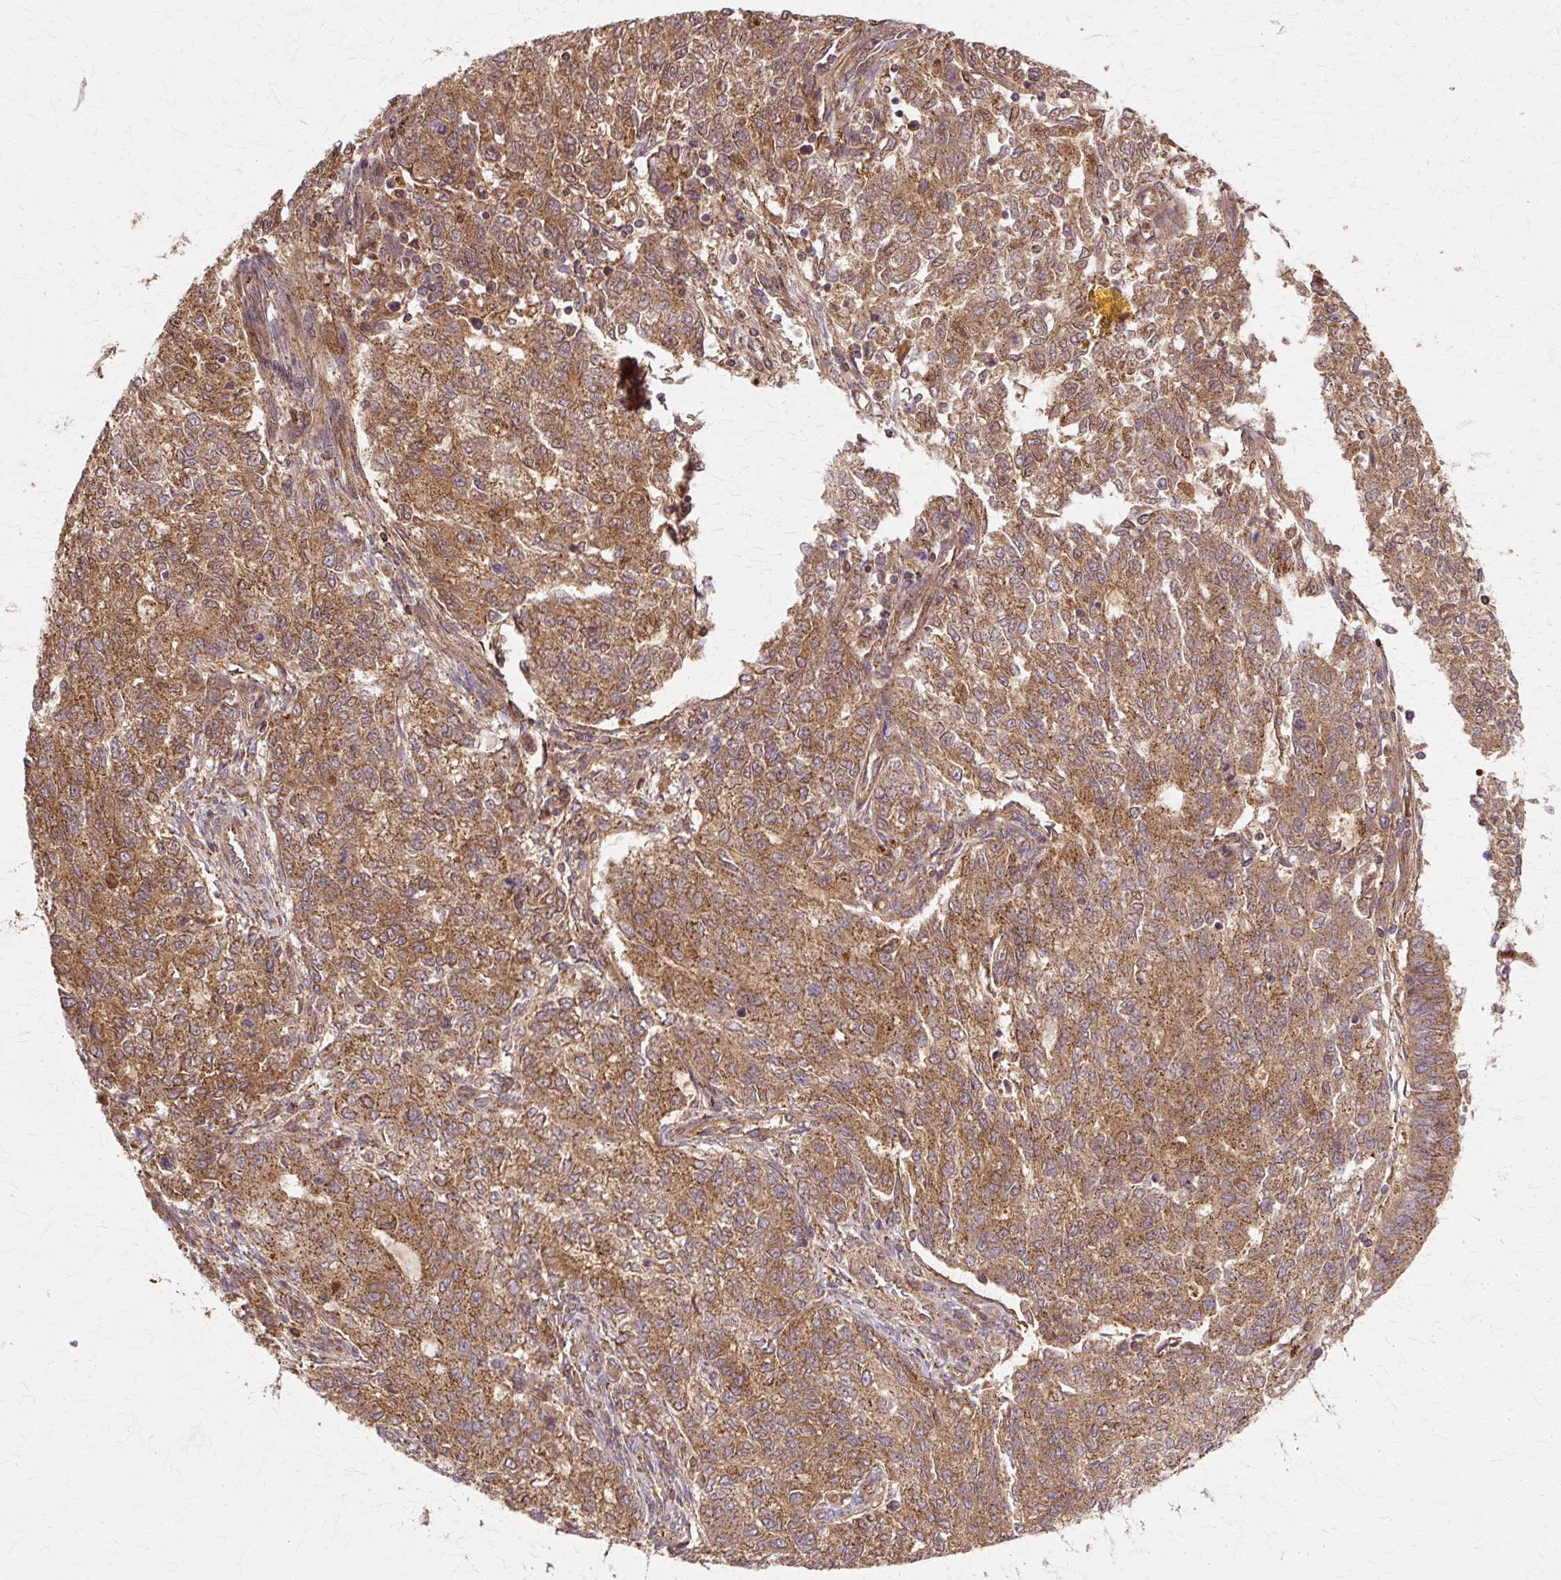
{"staining": {"intensity": "moderate", "quantity": ">75%", "location": "cytoplasmic/membranous"}, "tissue": "endometrial cancer", "cell_type": "Tumor cells", "image_type": "cancer", "snomed": [{"axis": "morphology", "description": "Adenocarcinoma, NOS"}, {"axis": "topography", "description": "Endometrium"}], "caption": "Immunohistochemistry photomicrograph of human endometrial cancer (adenocarcinoma) stained for a protein (brown), which demonstrates medium levels of moderate cytoplasmic/membranous positivity in approximately >75% of tumor cells.", "gene": "COPB1", "patient": {"sex": "female", "age": 50}}